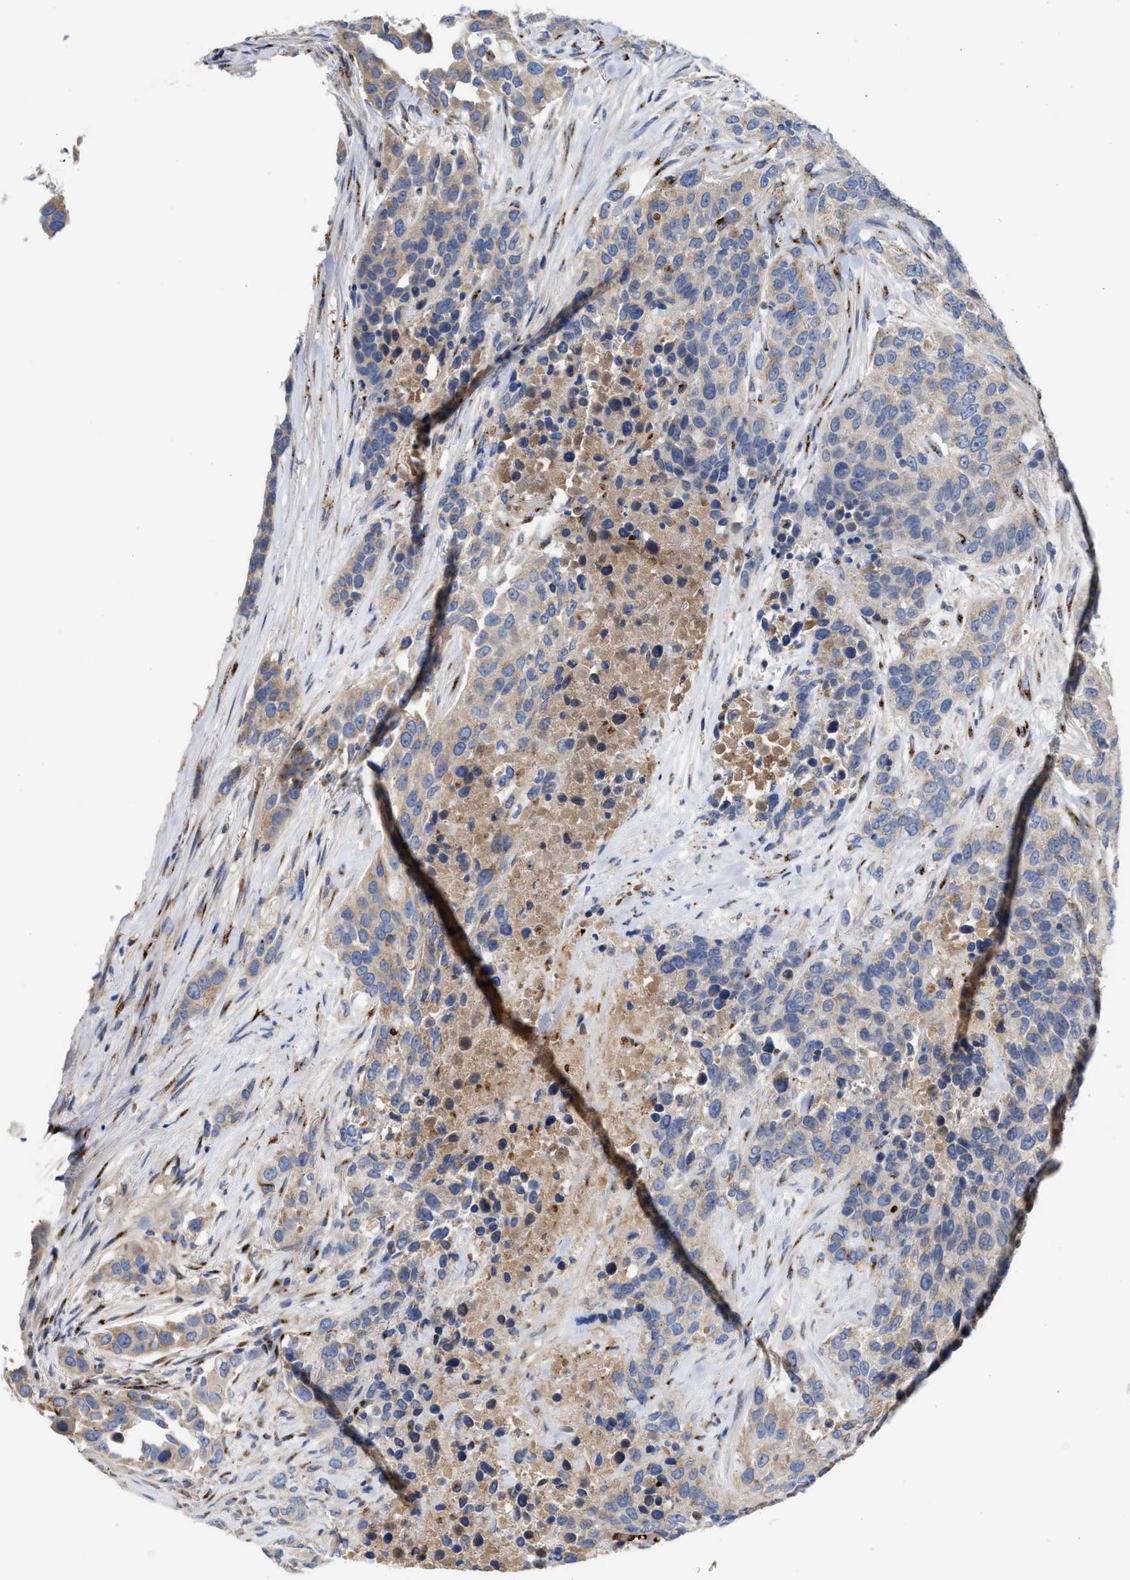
{"staining": {"intensity": "weak", "quantity": ">75%", "location": "cytoplasmic/membranous"}, "tissue": "urothelial cancer", "cell_type": "Tumor cells", "image_type": "cancer", "snomed": [{"axis": "morphology", "description": "Urothelial carcinoma, High grade"}, {"axis": "topography", "description": "Urinary bladder"}], "caption": "This micrograph reveals urothelial carcinoma (high-grade) stained with immunohistochemistry (IHC) to label a protein in brown. The cytoplasmic/membranous of tumor cells show weak positivity for the protein. Nuclei are counter-stained blue.", "gene": "CCL2", "patient": {"sex": "female", "age": 80}}